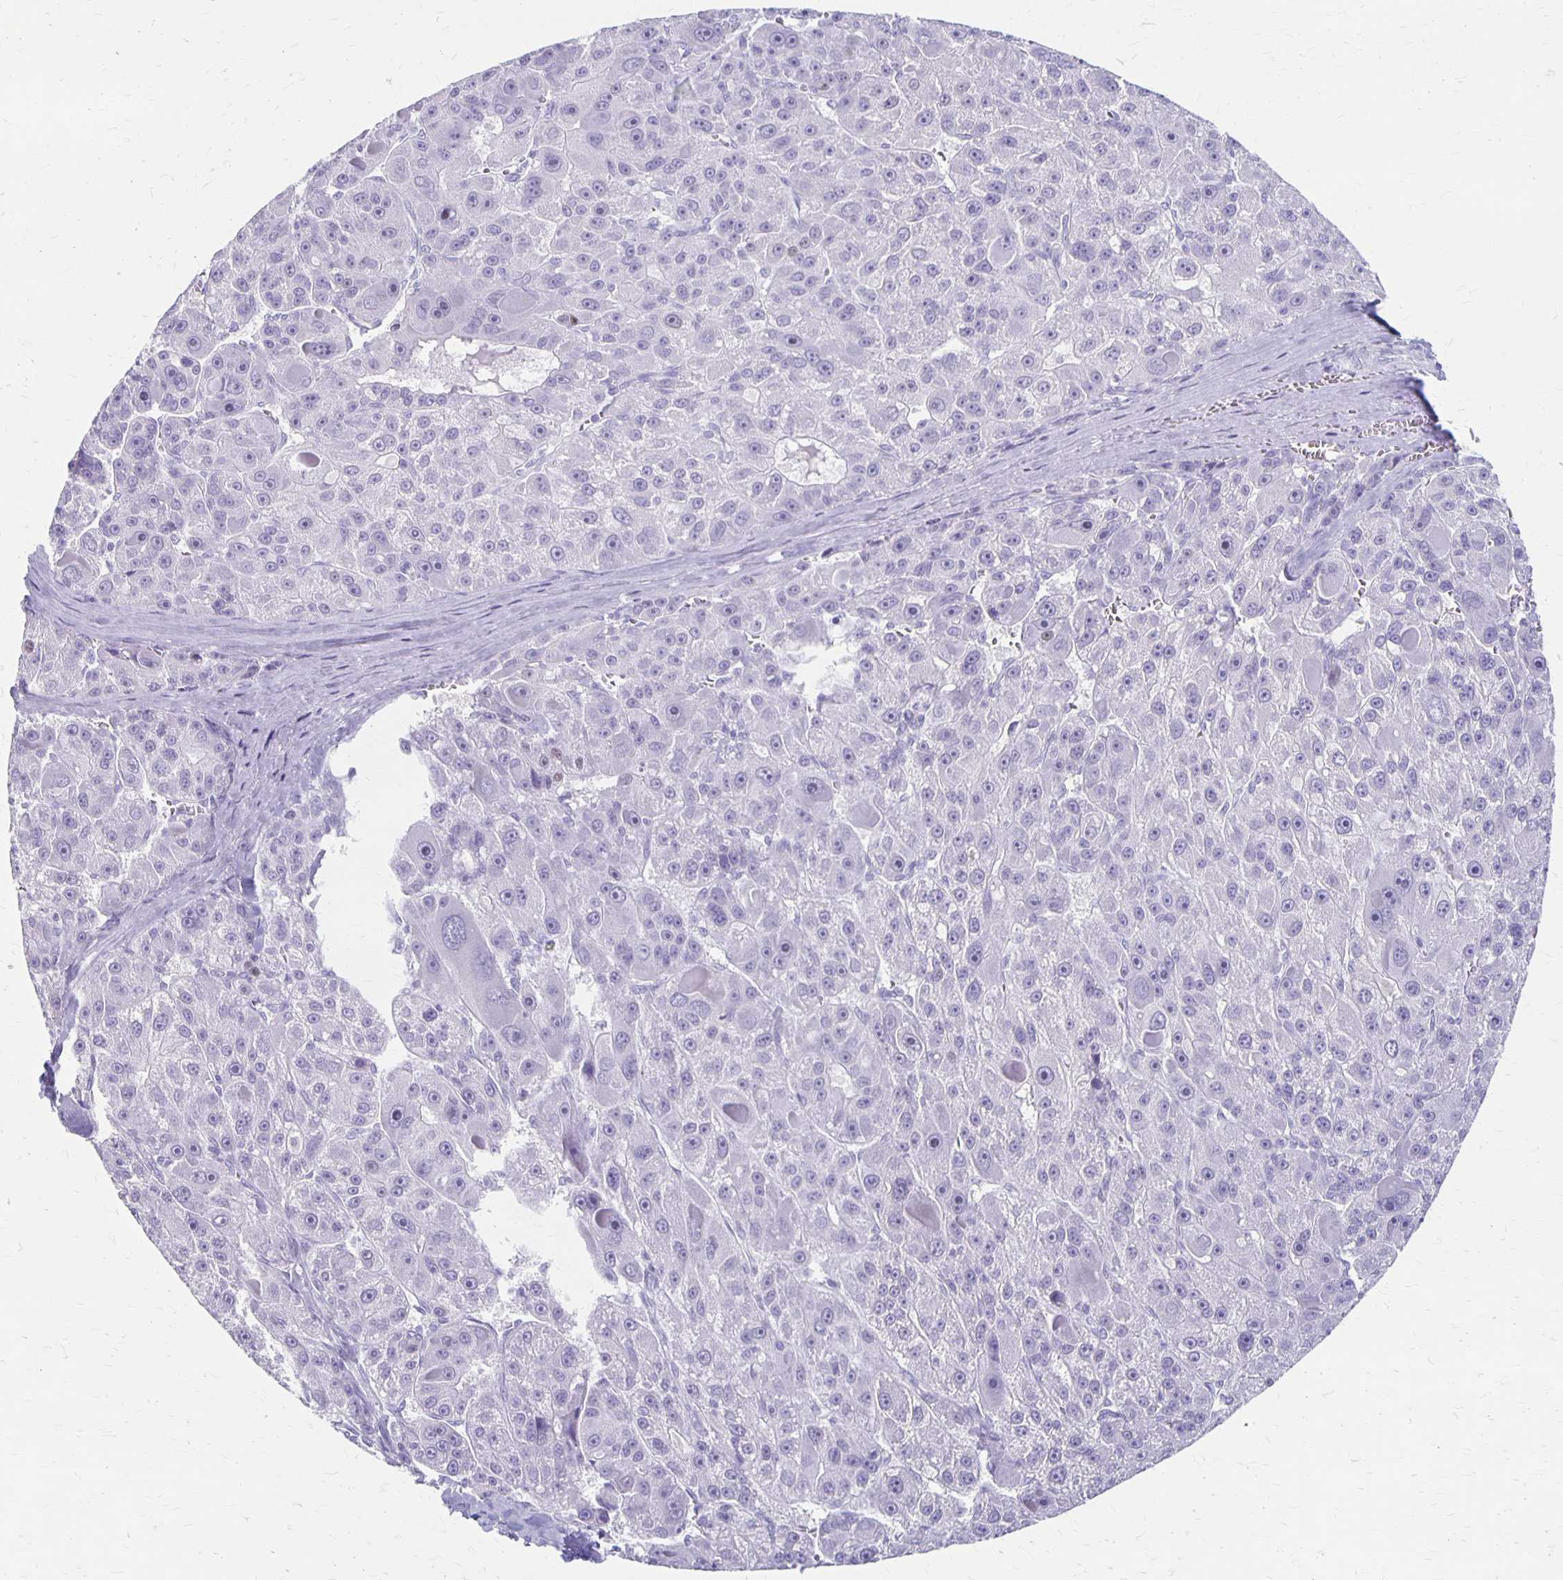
{"staining": {"intensity": "negative", "quantity": "none", "location": "none"}, "tissue": "liver cancer", "cell_type": "Tumor cells", "image_type": "cancer", "snomed": [{"axis": "morphology", "description": "Carcinoma, Hepatocellular, NOS"}, {"axis": "topography", "description": "Liver"}], "caption": "Immunohistochemistry (IHC) photomicrograph of human liver hepatocellular carcinoma stained for a protein (brown), which displays no positivity in tumor cells.", "gene": "MAGEC2", "patient": {"sex": "male", "age": 76}}